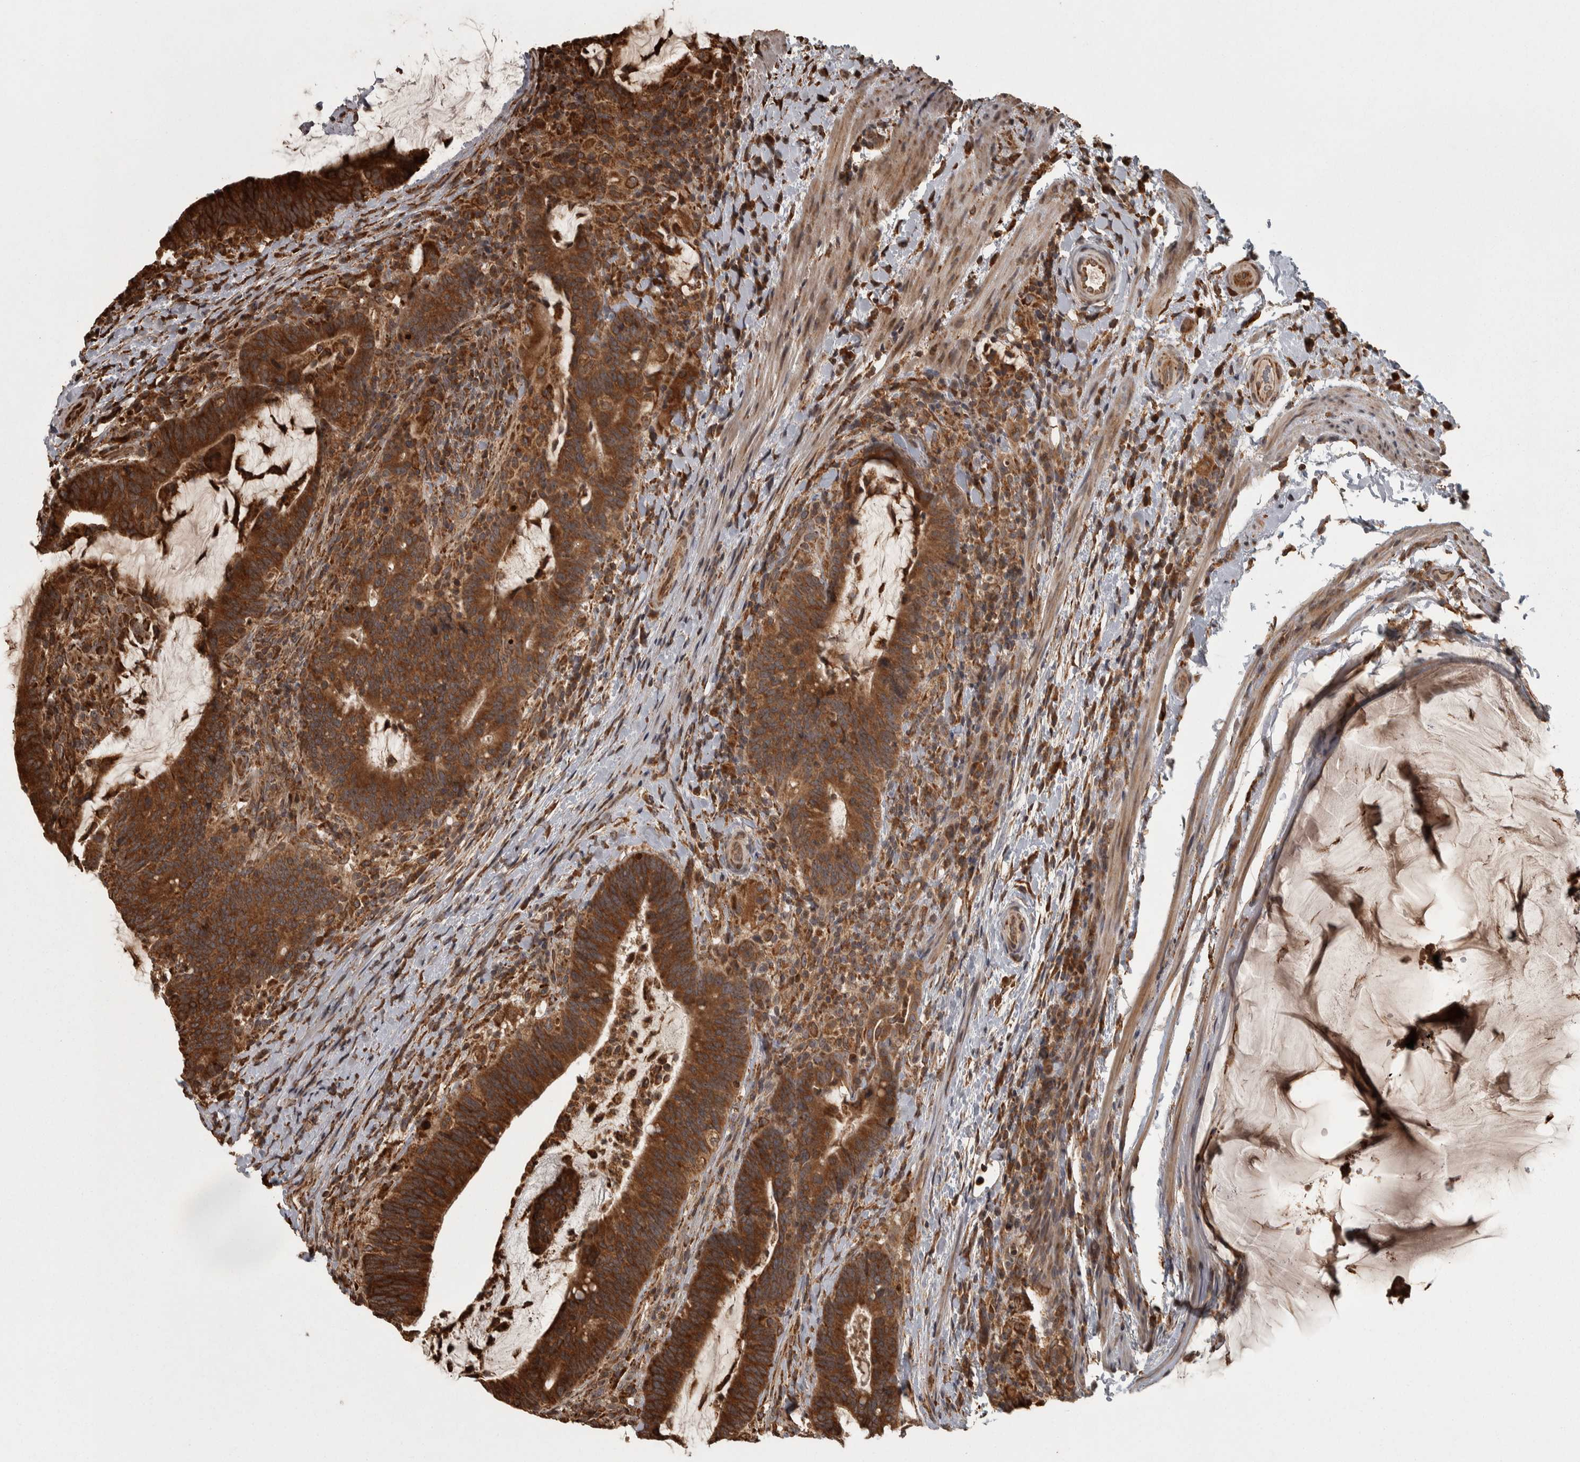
{"staining": {"intensity": "strong", "quantity": ">75%", "location": "cytoplasmic/membranous"}, "tissue": "colorectal cancer", "cell_type": "Tumor cells", "image_type": "cancer", "snomed": [{"axis": "morphology", "description": "Adenocarcinoma, NOS"}, {"axis": "topography", "description": "Colon"}], "caption": "This photomicrograph shows colorectal adenocarcinoma stained with immunohistochemistry to label a protein in brown. The cytoplasmic/membranous of tumor cells show strong positivity for the protein. Nuclei are counter-stained blue.", "gene": "AGBL3", "patient": {"sex": "female", "age": 66}}